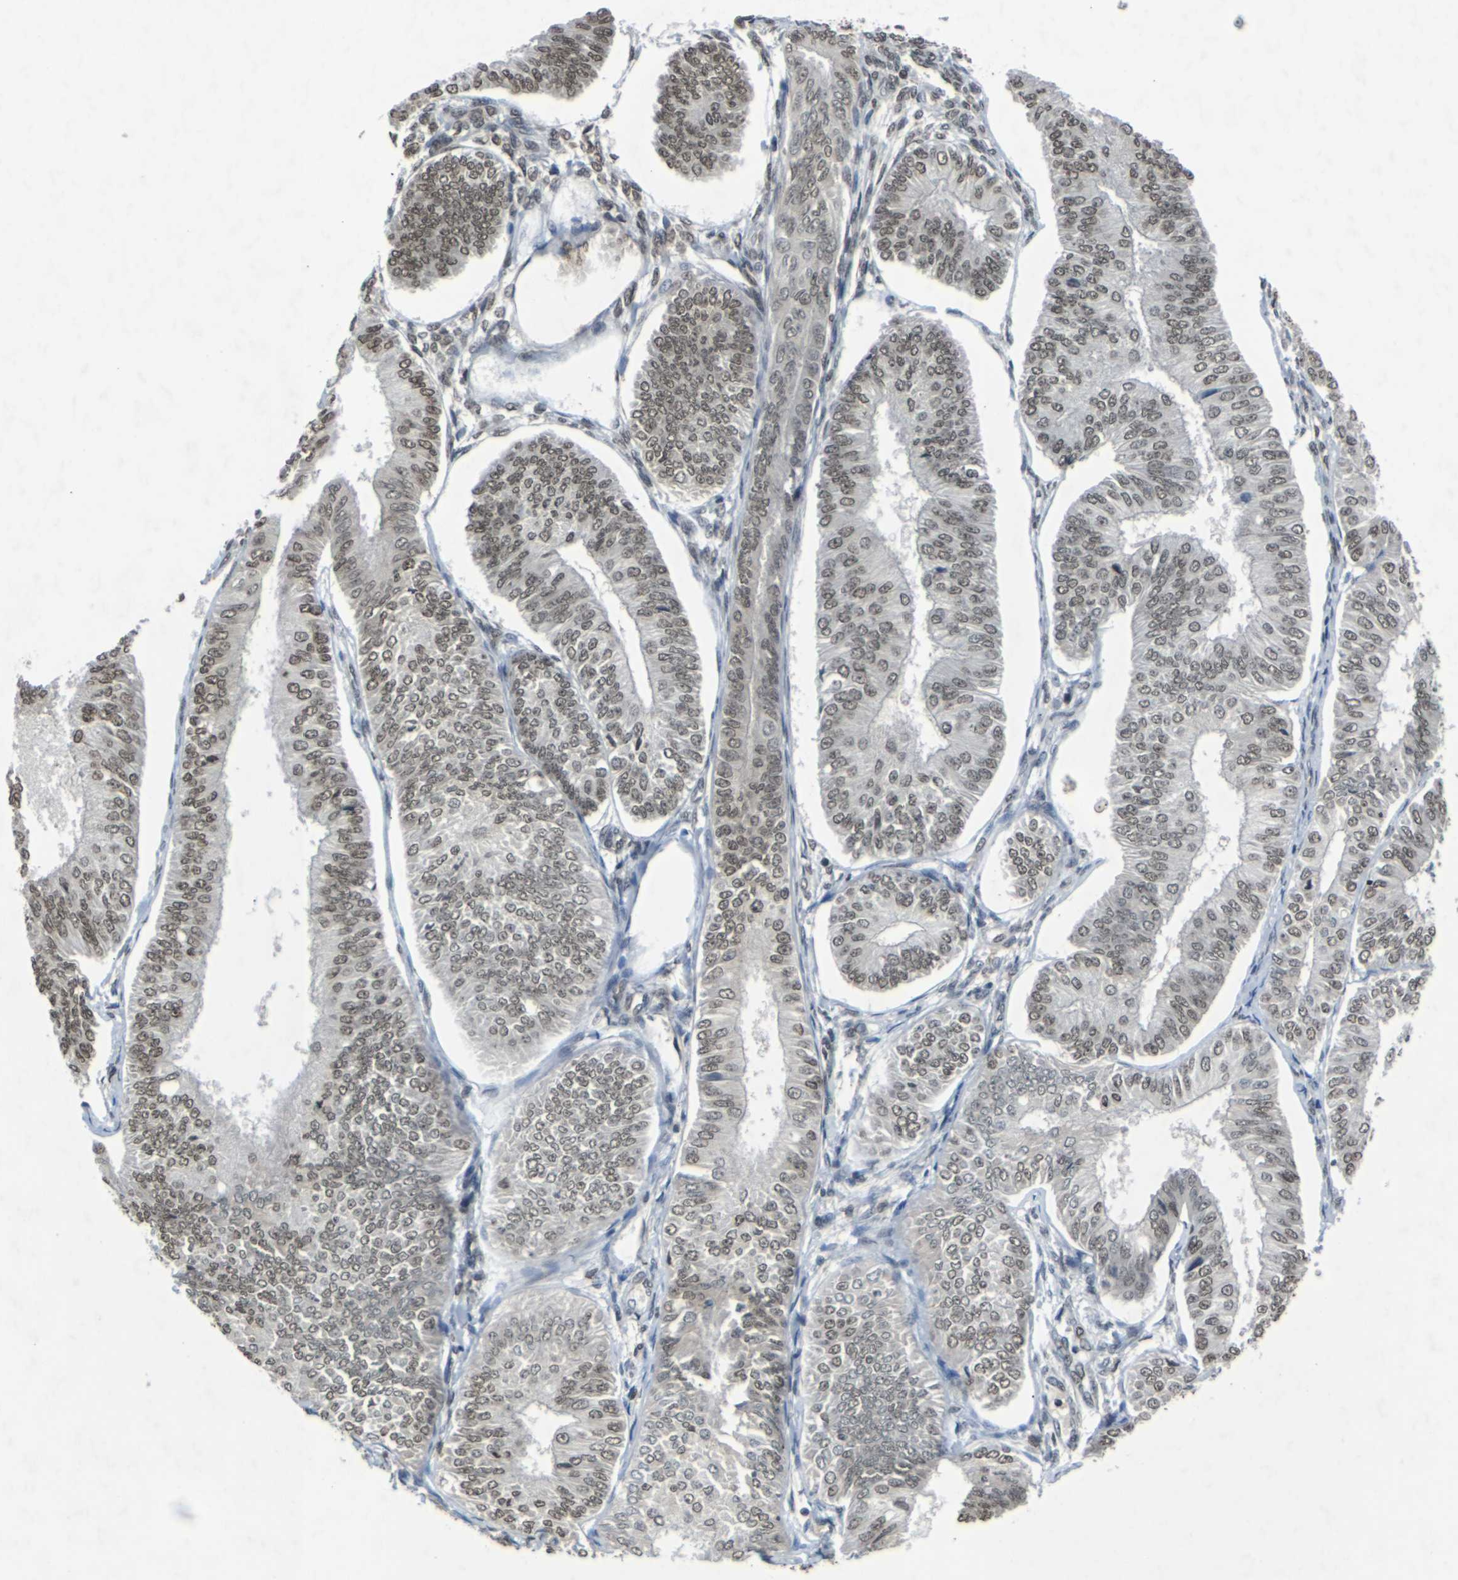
{"staining": {"intensity": "moderate", "quantity": ">75%", "location": "nuclear"}, "tissue": "endometrial cancer", "cell_type": "Tumor cells", "image_type": "cancer", "snomed": [{"axis": "morphology", "description": "Adenocarcinoma, NOS"}, {"axis": "topography", "description": "Endometrium"}], "caption": "The immunohistochemical stain shows moderate nuclear positivity in tumor cells of endometrial cancer (adenocarcinoma) tissue.", "gene": "NELFA", "patient": {"sex": "female", "age": 58}}